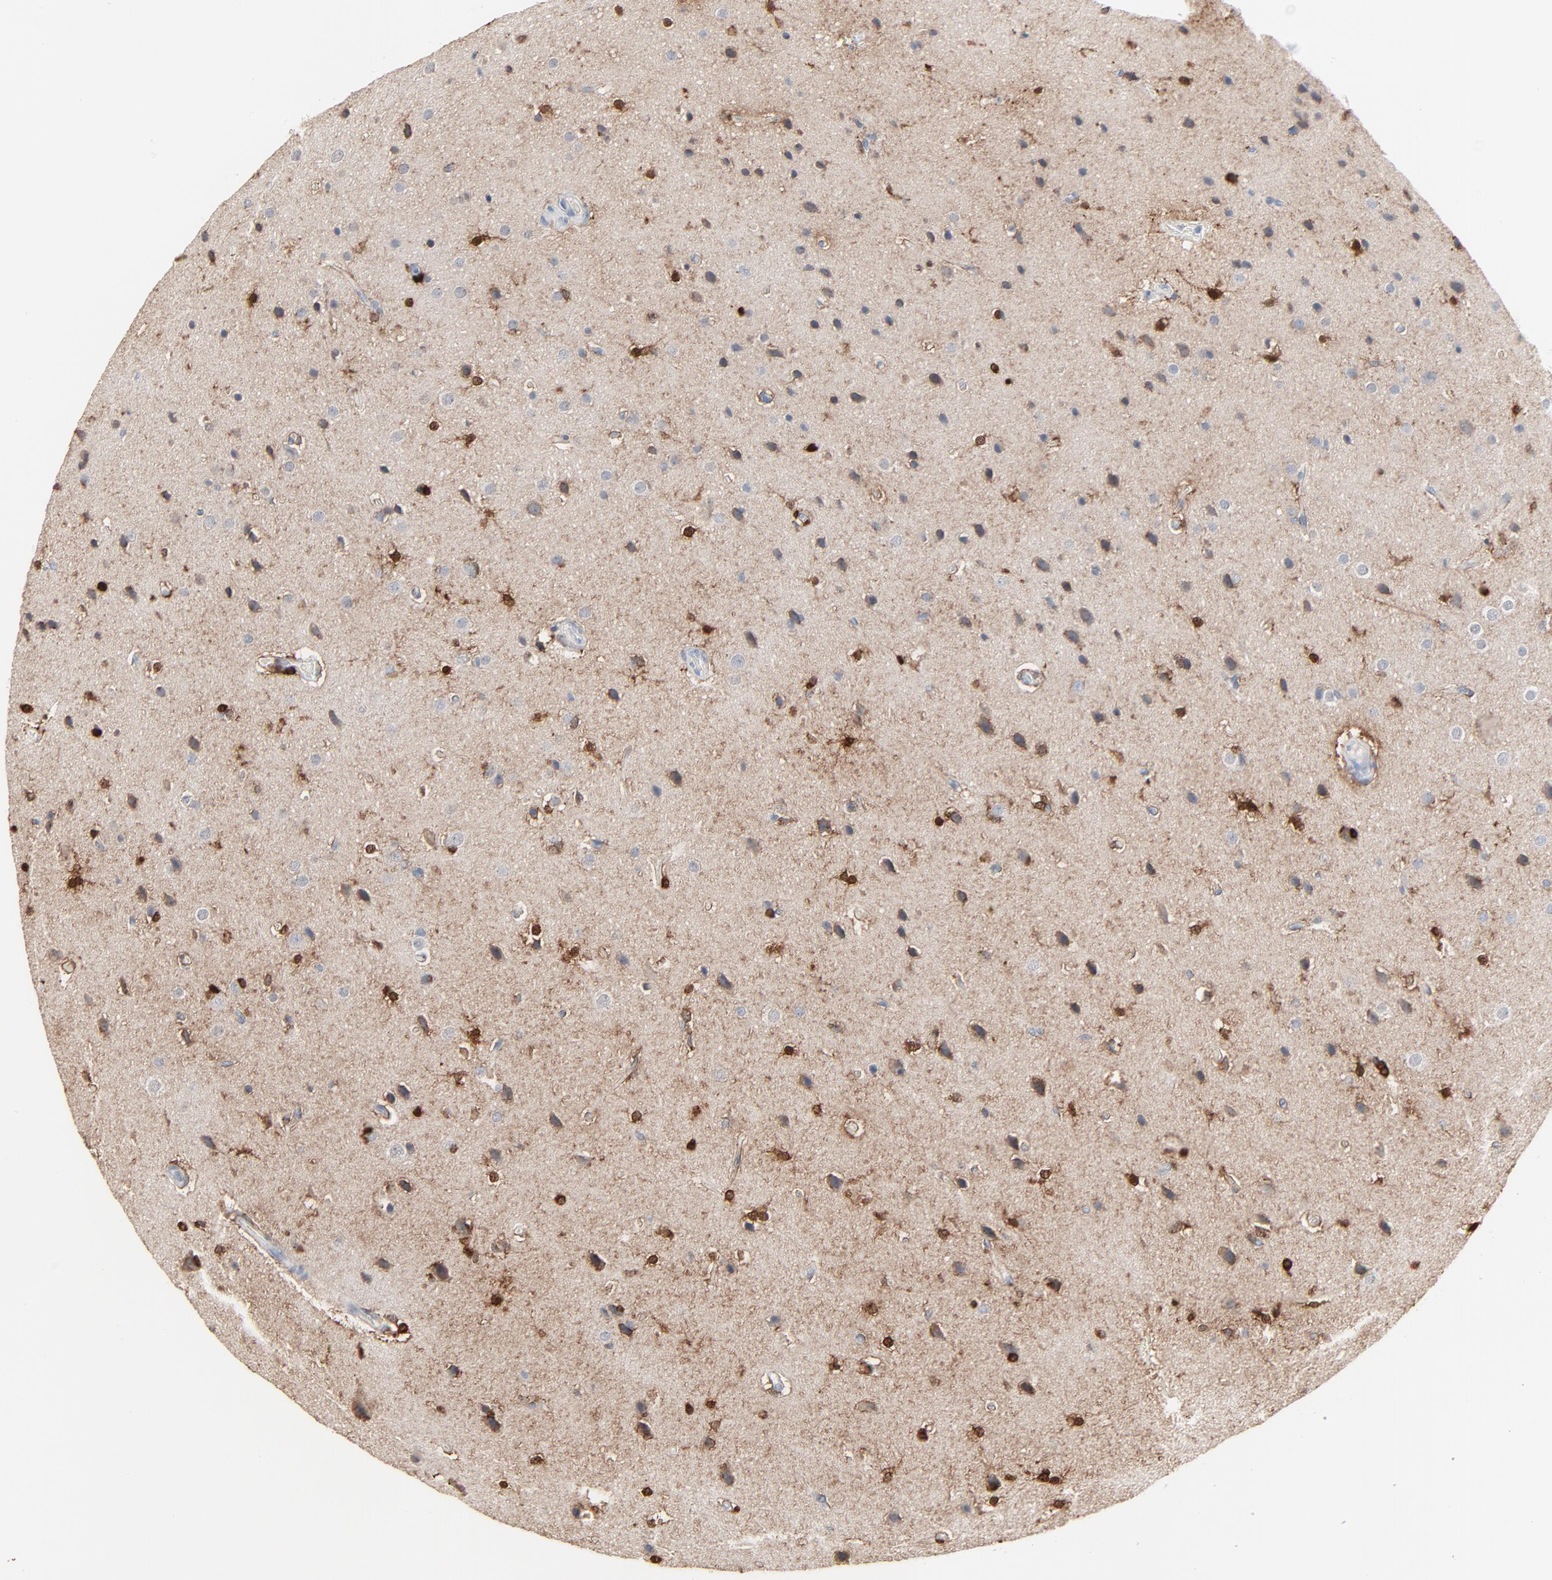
{"staining": {"intensity": "strong", "quantity": "25%-75%", "location": "nuclear"}, "tissue": "glioma", "cell_type": "Tumor cells", "image_type": "cancer", "snomed": [{"axis": "morphology", "description": "Glioma, malignant, Low grade"}, {"axis": "topography", "description": "Cerebral cortex"}], "caption": "About 25%-75% of tumor cells in human malignant glioma (low-grade) display strong nuclear protein expression as visualized by brown immunohistochemical staining.", "gene": "PHGDH", "patient": {"sex": "female", "age": 47}}